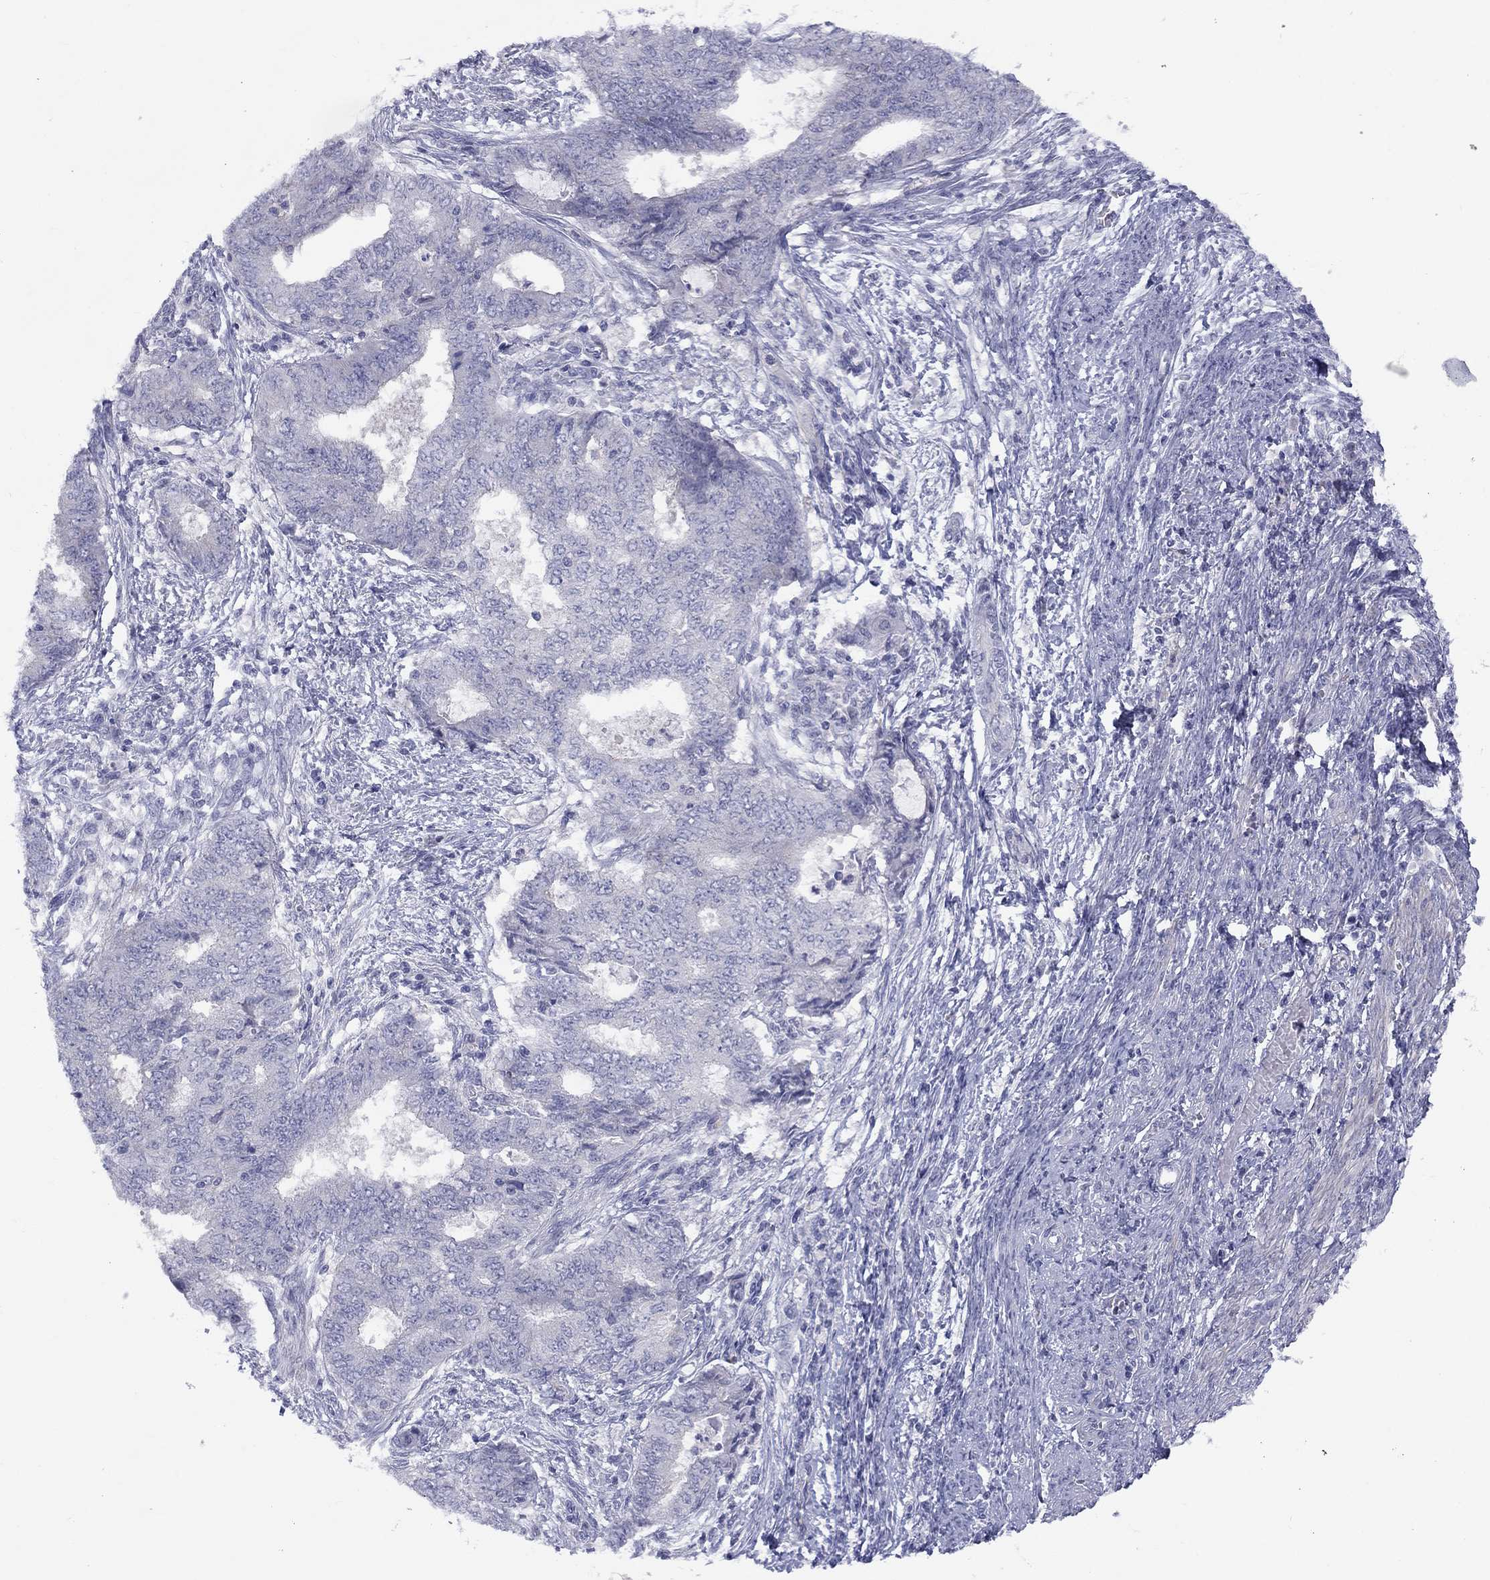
{"staining": {"intensity": "negative", "quantity": "none", "location": "none"}, "tissue": "endometrial cancer", "cell_type": "Tumor cells", "image_type": "cancer", "snomed": [{"axis": "morphology", "description": "Adenocarcinoma, NOS"}, {"axis": "topography", "description": "Endometrium"}], "caption": "A photomicrograph of endometrial cancer stained for a protein shows no brown staining in tumor cells.", "gene": "CACNA1A", "patient": {"sex": "female", "age": 62}}